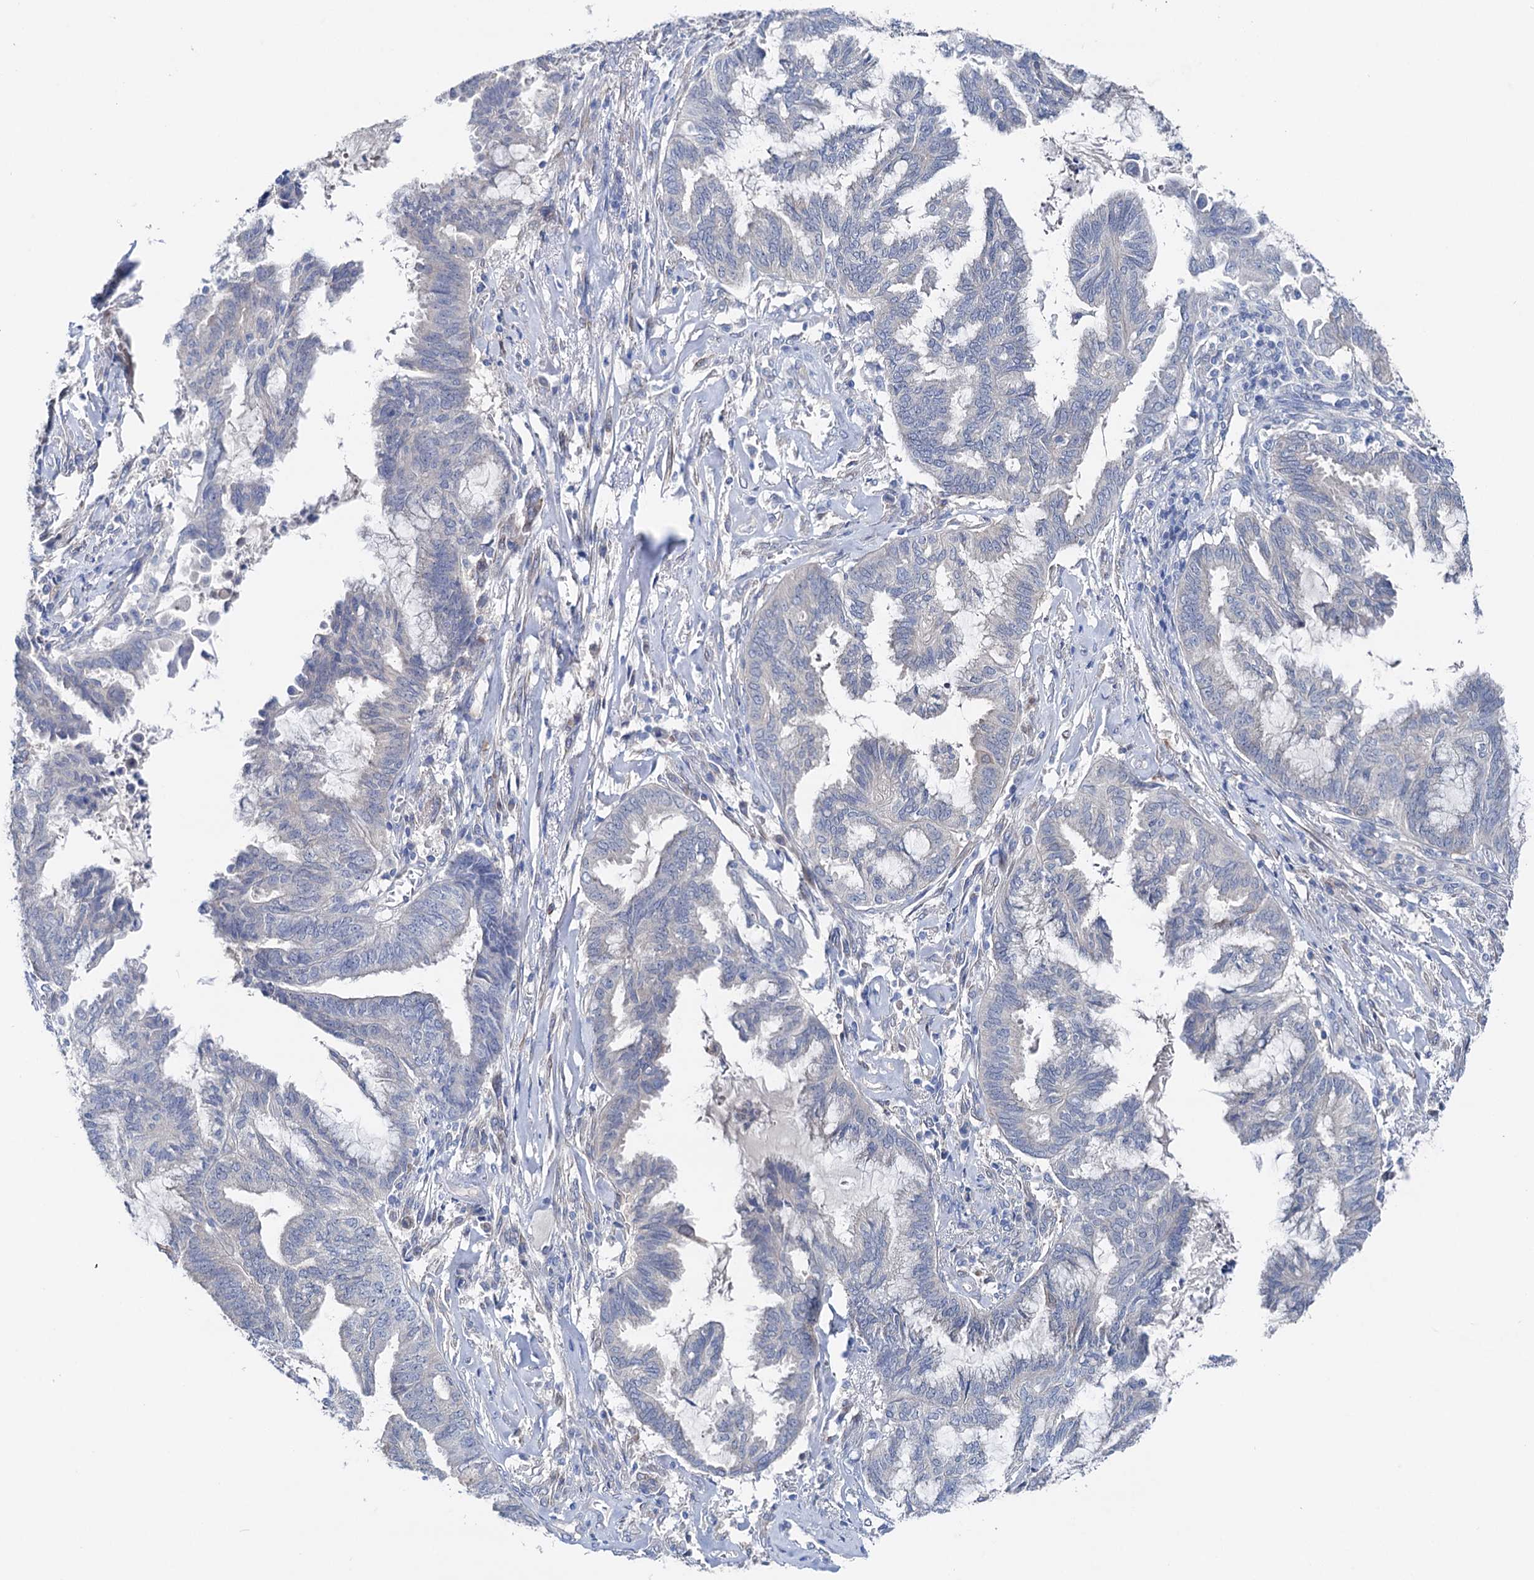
{"staining": {"intensity": "negative", "quantity": "none", "location": "none"}, "tissue": "endometrial cancer", "cell_type": "Tumor cells", "image_type": "cancer", "snomed": [{"axis": "morphology", "description": "Adenocarcinoma, NOS"}, {"axis": "topography", "description": "Endometrium"}], "caption": "DAB (3,3'-diaminobenzidine) immunohistochemical staining of human adenocarcinoma (endometrial) reveals no significant expression in tumor cells. The staining is performed using DAB (3,3'-diaminobenzidine) brown chromogen with nuclei counter-stained in using hematoxylin.", "gene": "SHROOM1", "patient": {"sex": "female", "age": 86}}